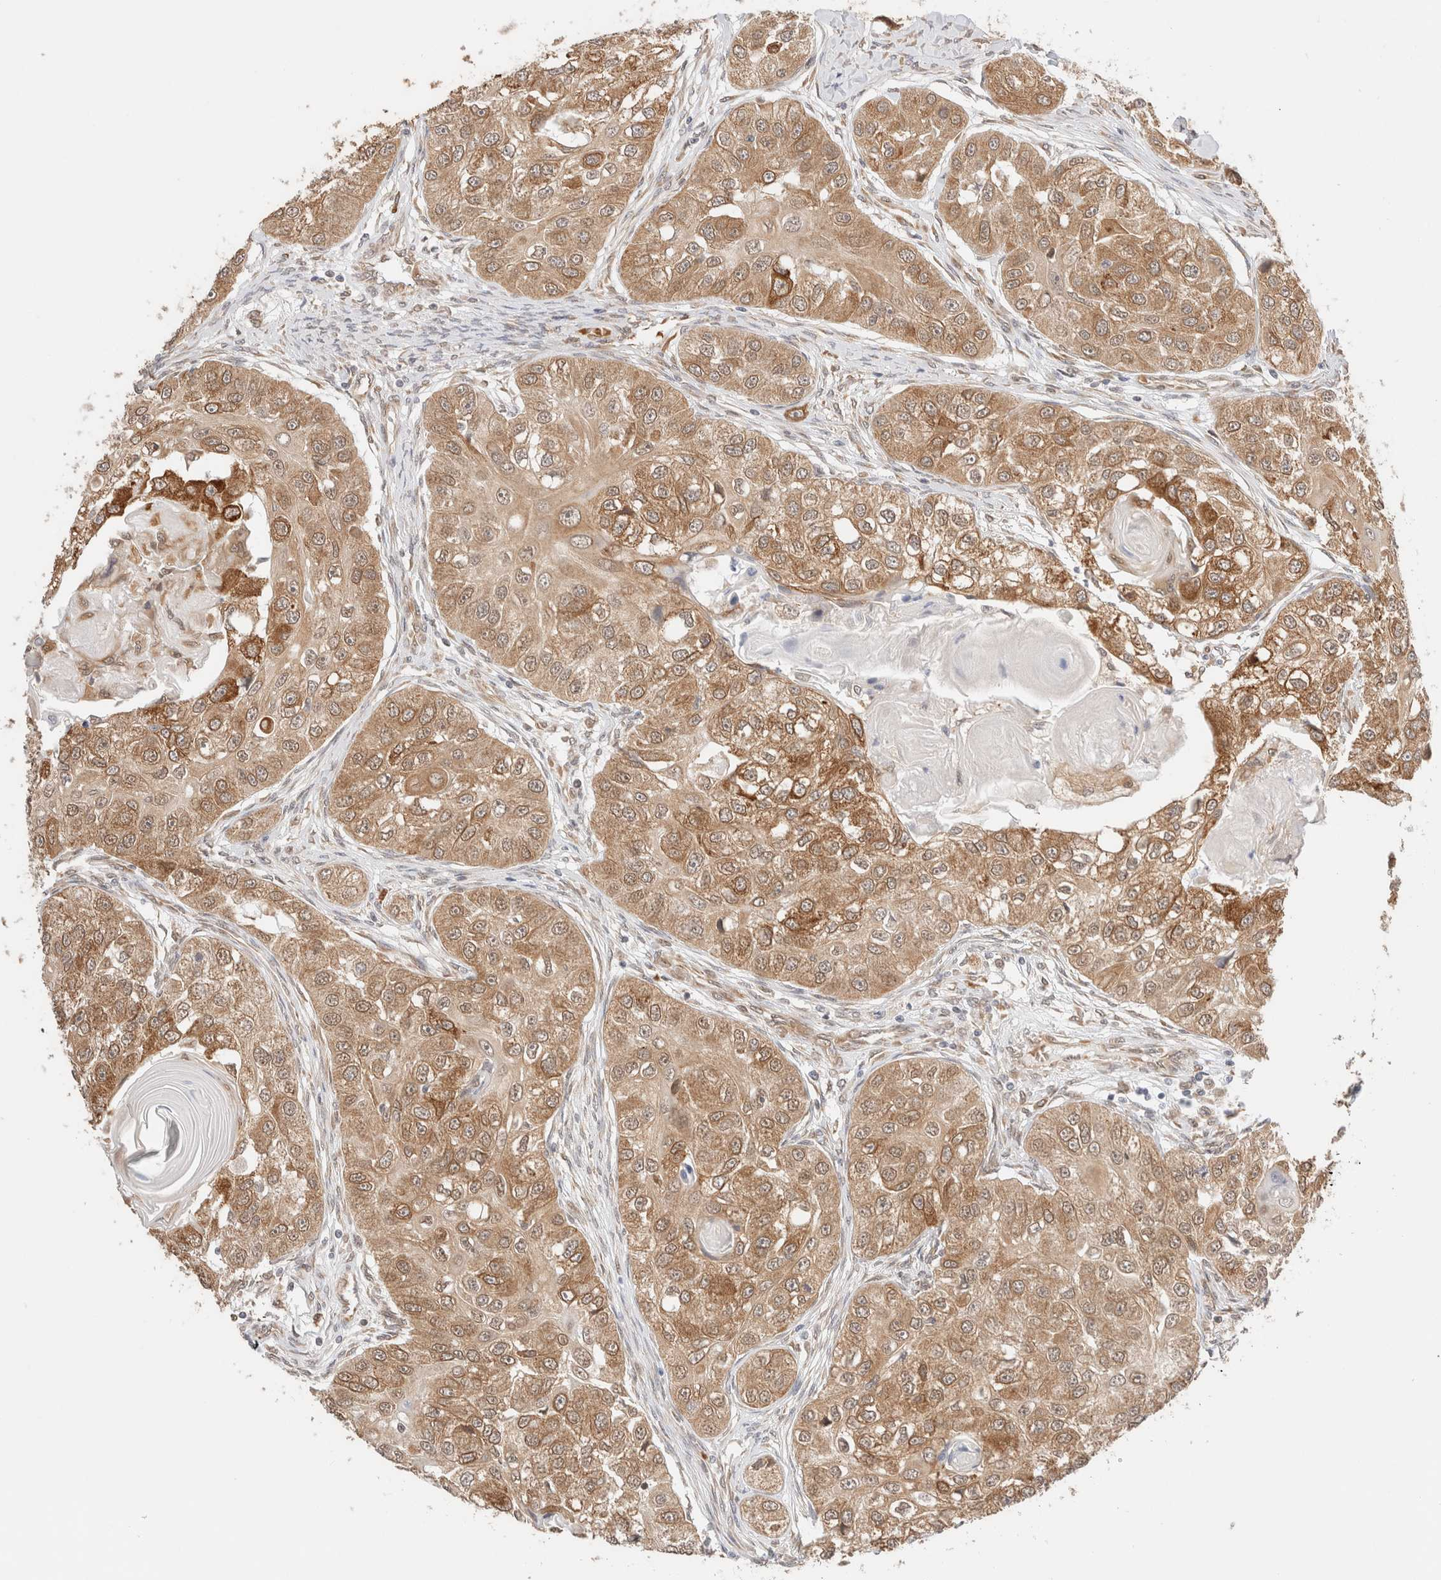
{"staining": {"intensity": "moderate", "quantity": ">75%", "location": "cytoplasmic/membranous"}, "tissue": "head and neck cancer", "cell_type": "Tumor cells", "image_type": "cancer", "snomed": [{"axis": "morphology", "description": "Normal tissue, NOS"}, {"axis": "morphology", "description": "Squamous cell carcinoma, NOS"}, {"axis": "topography", "description": "Skeletal muscle"}, {"axis": "topography", "description": "Head-Neck"}], "caption": "DAB immunohistochemical staining of head and neck cancer exhibits moderate cytoplasmic/membranous protein positivity in approximately >75% of tumor cells. The staining was performed using DAB (3,3'-diaminobenzidine) to visualize the protein expression in brown, while the nuclei were stained in blue with hematoxylin (Magnification: 20x).", "gene": "SYVN1", "patient": {"sex": "male", "age": 51}}